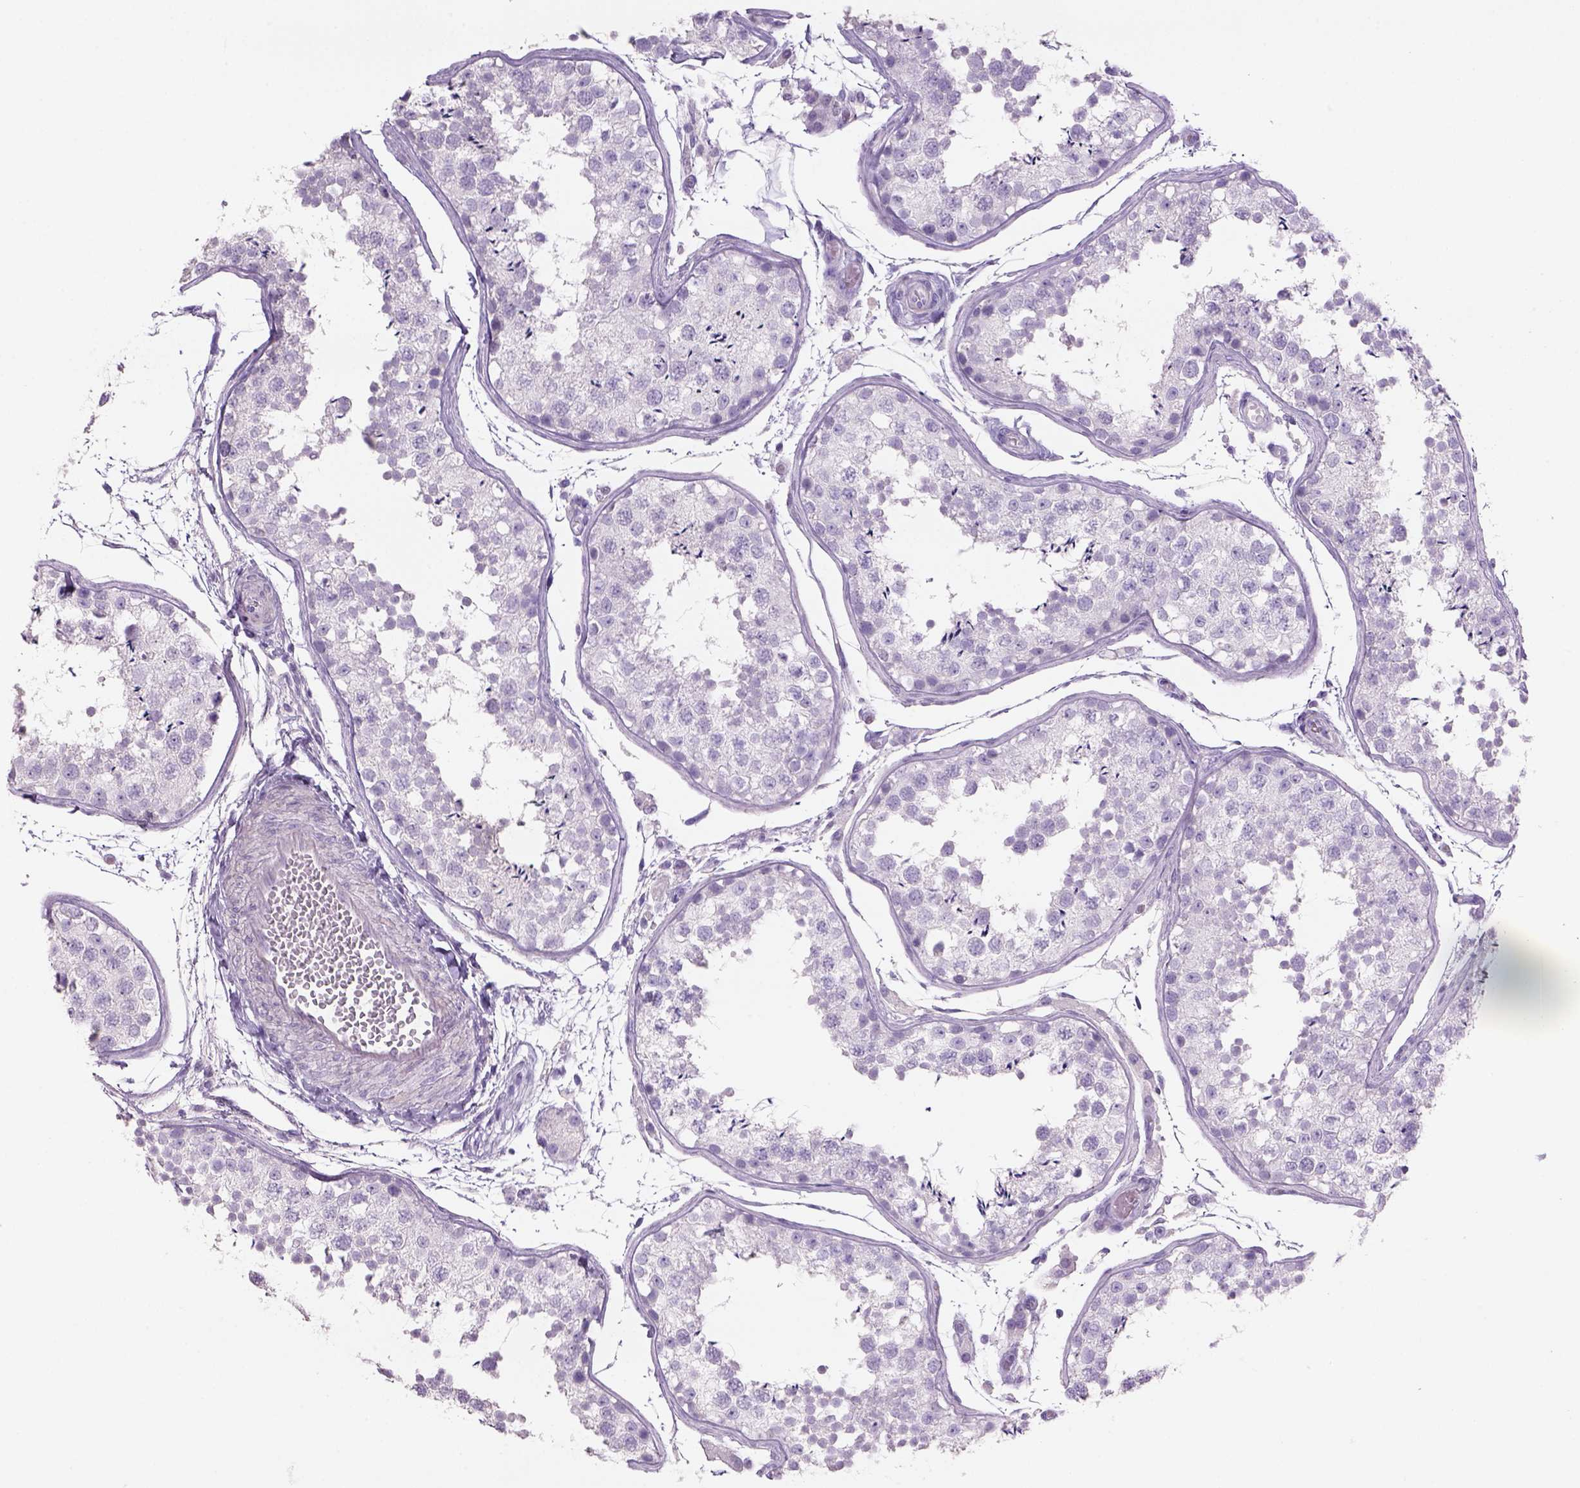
{"staining": {"intensity": "negative", "quantity": "none", "location": "none"}, "tissue": "testis", "cell_type": "Cells in seminiferous ducts", "image_type": "normal", "snomed": [{"axis": "morphology", "description": "Normal tissue, NOS"}, {"axis": "topography", "description": "Testis"}], "caption": "Immunohistochemical staining of normal testis exhibits no significant staining in cells in seminiferous ducts. The staining was performed using DAB (3,3'-diaminobenzidine) to visualize the protein expression in brown, while the nuclei were stained in blue with hematoxylin (Magnification: 20x).", "gene": "TENM4", "patient": {"sex": "male", "age": 29}}